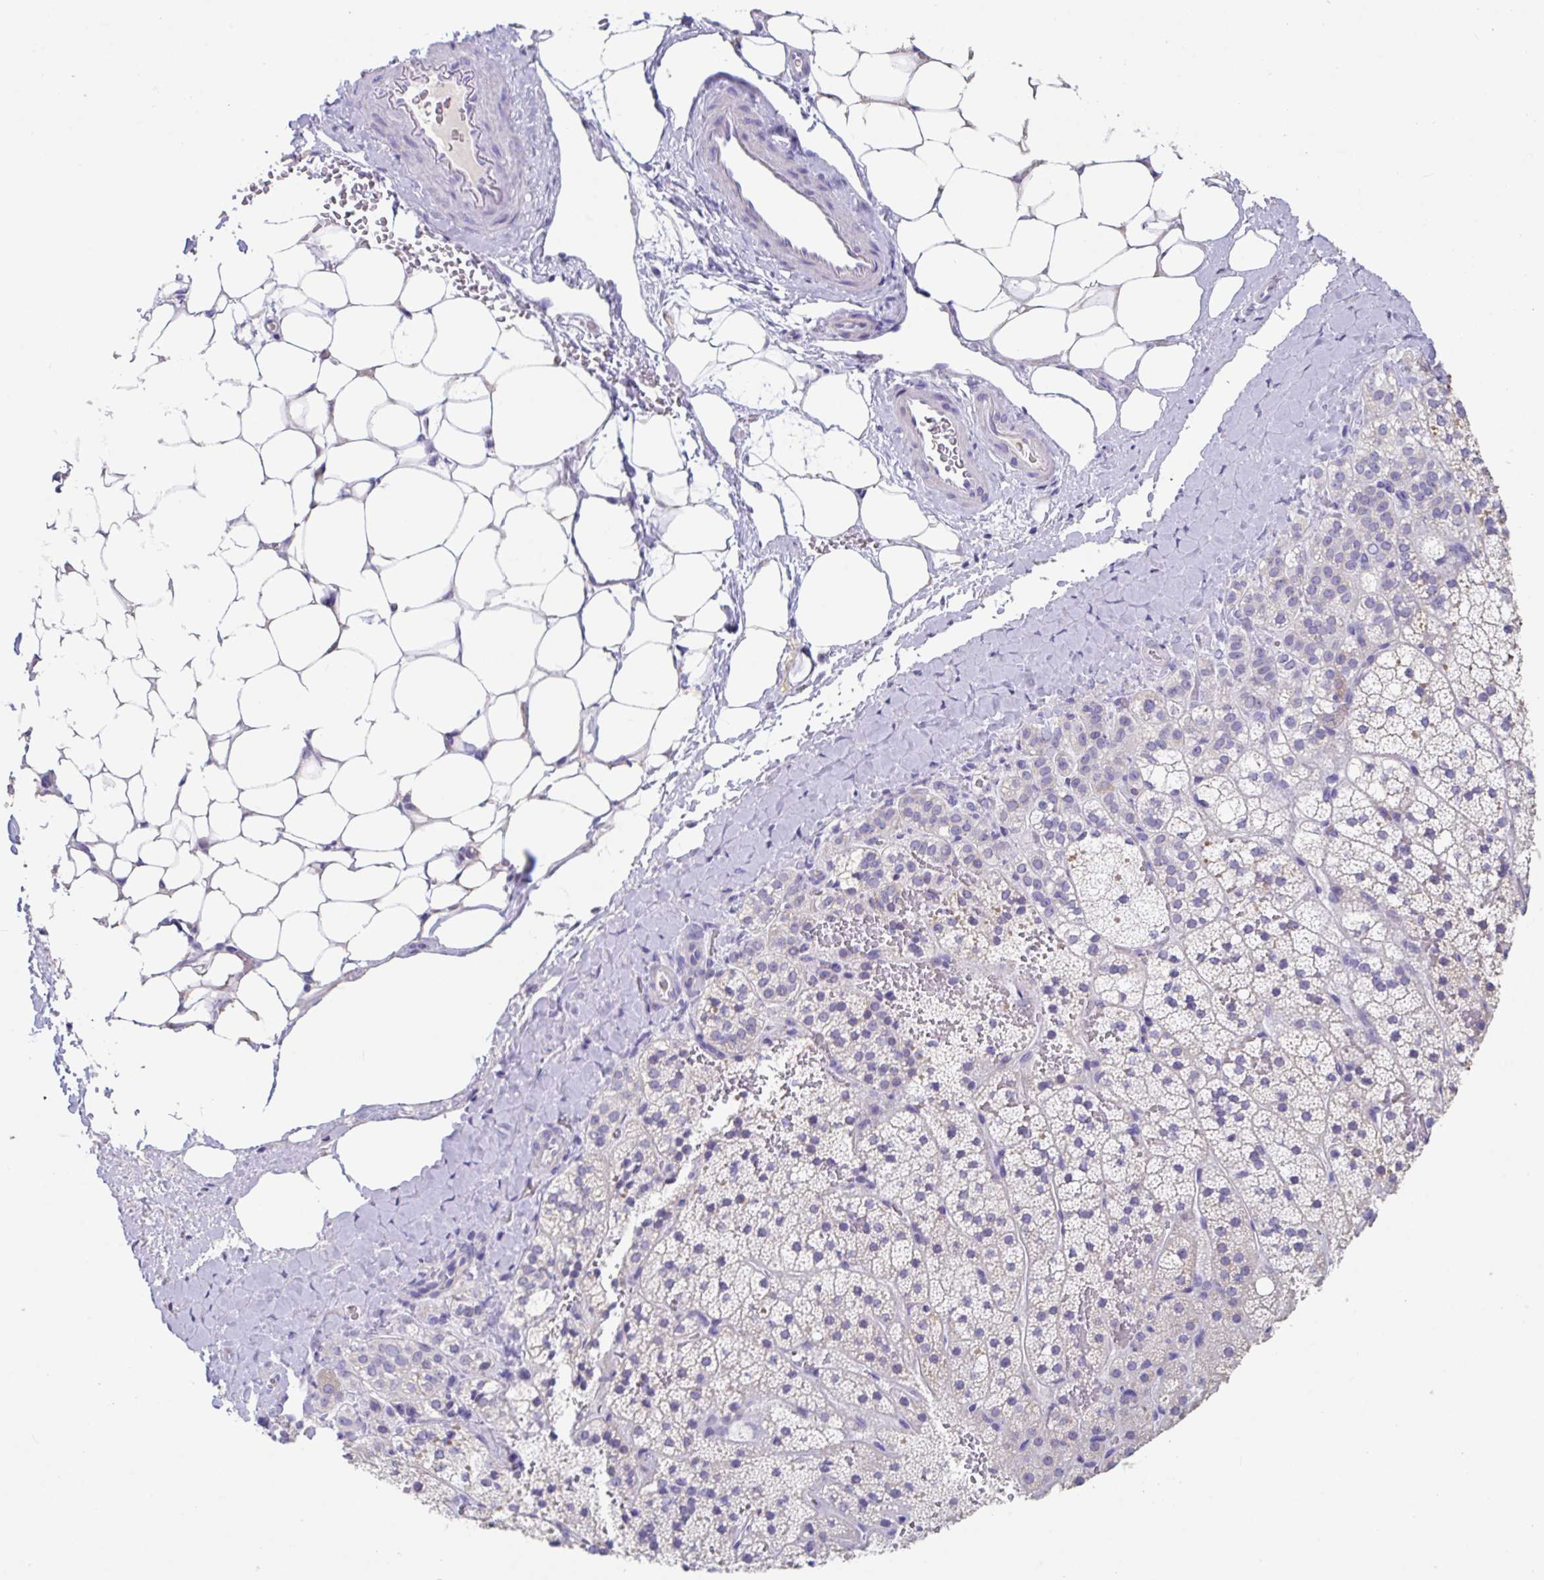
{"staining": {"intensity": "negative", "quantity": "none", "location": "none"}, "tissue": "adrenal gland", "cell_type": "Glandular cells", "image_type": "normal", "snomed": [{"axis": "morphology", "description": "Normal tissue, NOS"}, {"axis": "topography", "description": "Adrenal gland"}], "caption": "An immunohistochemistry (IHC) histopathology image of unremarkable adrenal gland is shown. There is no staining in glandular cells of adrenal gland.", "gene": "SLC44A4", "patient": {"sex": "male", "age": 53}}